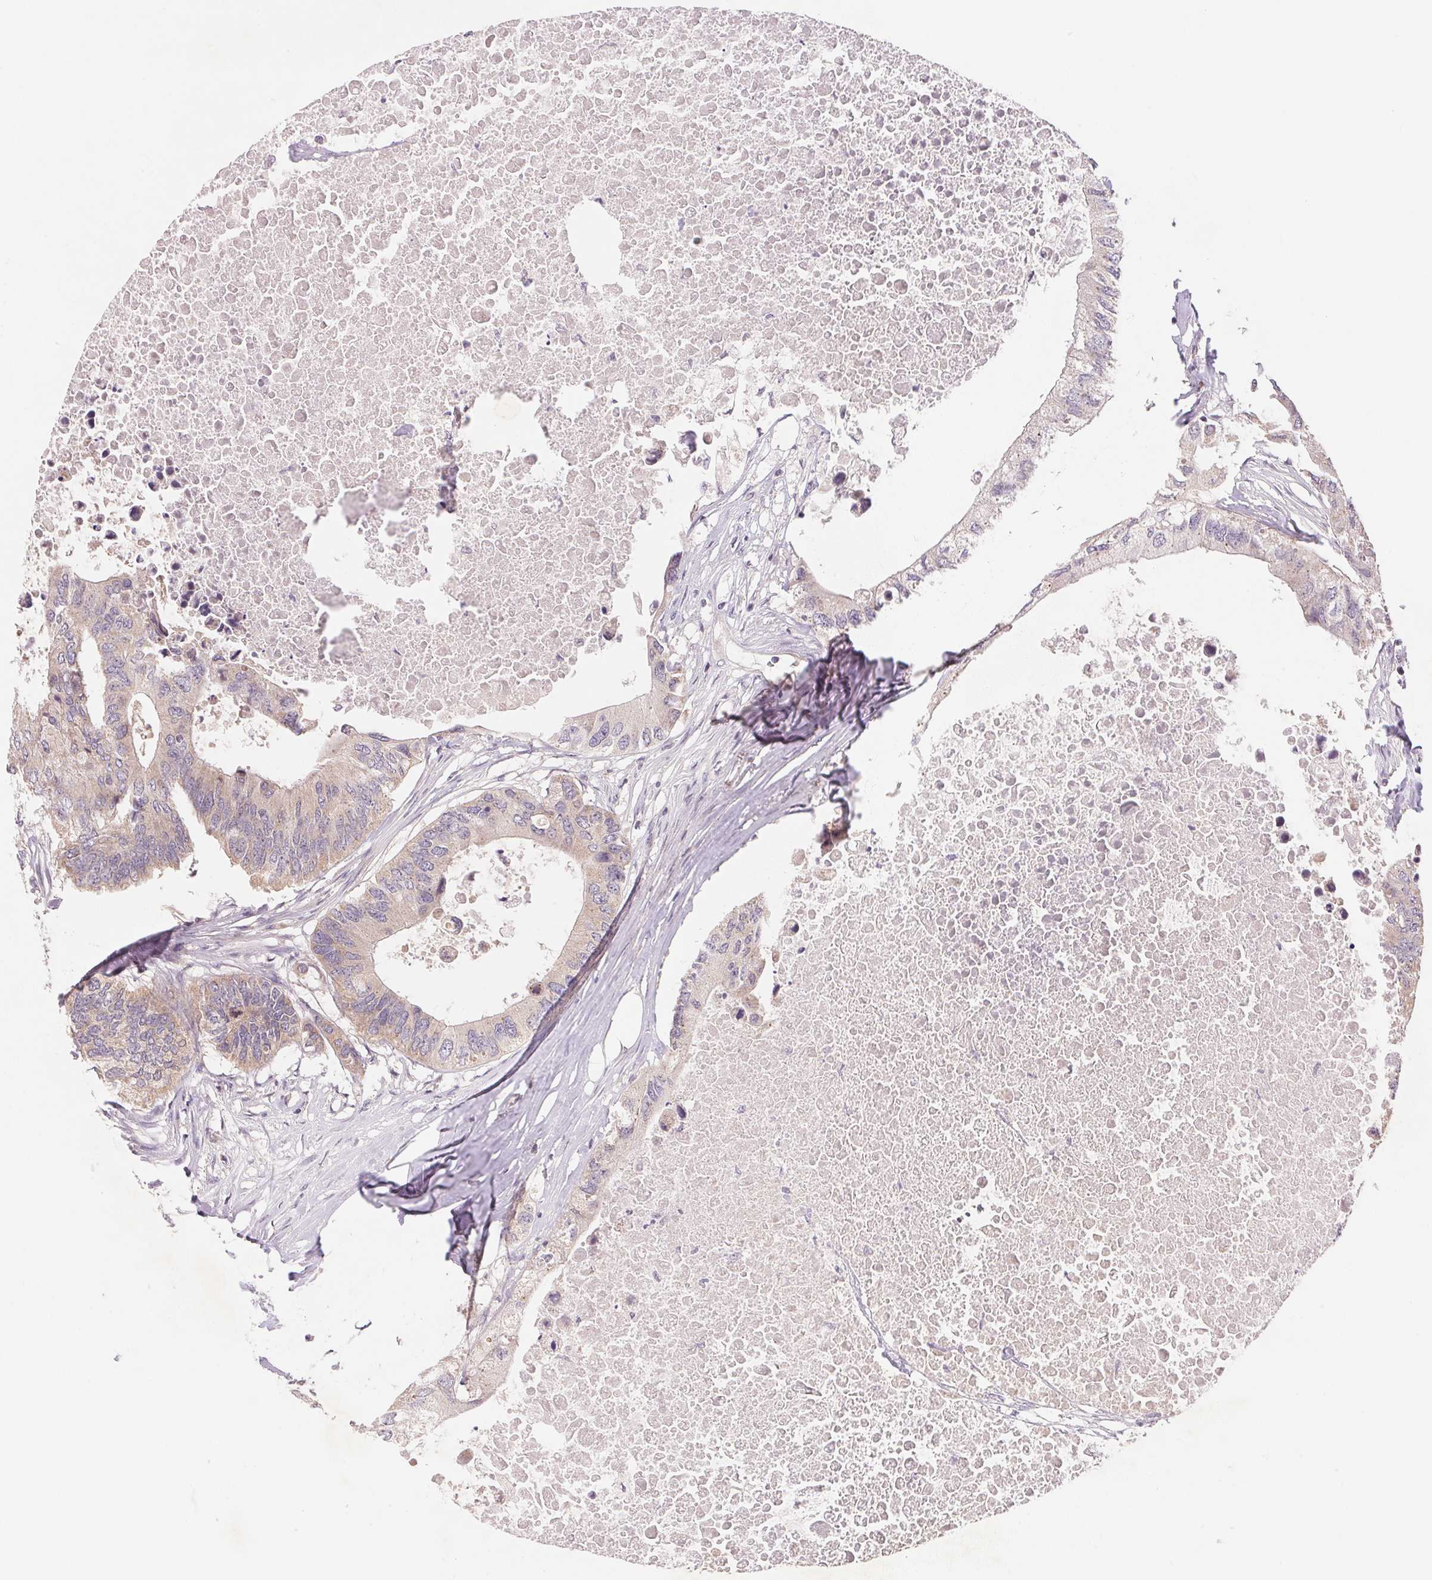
{"staining": {"intensity": "weak", "quantity": ">75%", "location": "cytoplasmic/membranous"}, "tissue": "colorectal cancer", "cell_type": "Tumor cells", "image_type": "cancer", "snomed": [{"axis": "morphology", "description": "Adenocarcinoma, NOS"}, {"axis": "topography", "description": "Colon"}], "caption": "Immunohistochemistry image of neoplastic tissue: human adenocarcinoma (colorectal) stained using immunohistochemistry (IHC) reveals low levels of weak protein expression localized specifically in the cytoplasmic/membranous of tumor cells, appearing as a cytoplasmic/membranous brown color.", "gene": "BNIP5", "patient": {"sex": "male", "age": 71}}